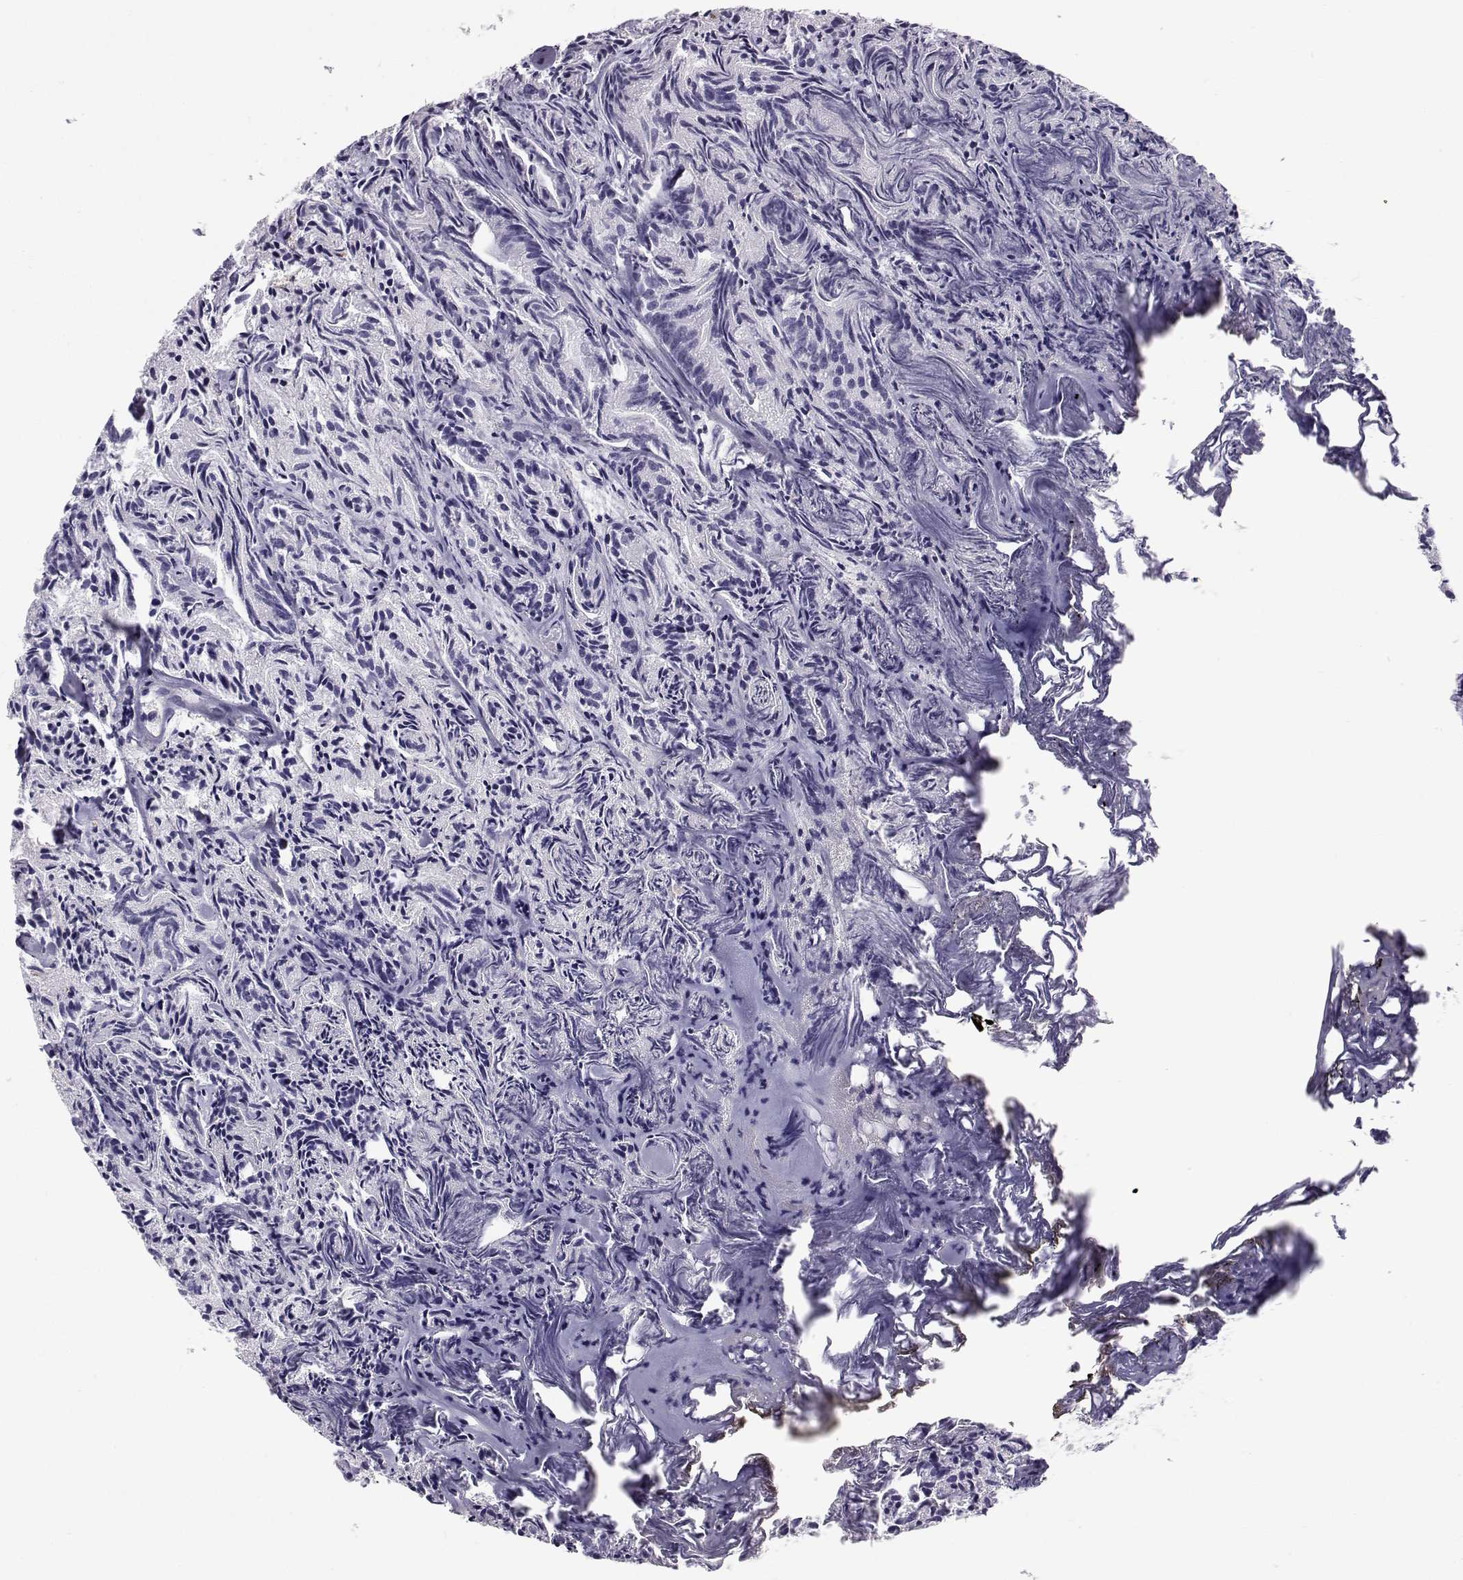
{"staining": {"intensity": "negative", "quantity": "none", "location": "none"}, "tissue": "prostate cancer", "cell_type": "Tumor cells", "image_type": "cancer", "snomed": [{"axis": "morphology", "description": "Adenocarcinoma, Medium grade"}, {"axis": "topography", "description": "Prostate"}], "caption": "Immunohistochemical staining of human prostate medium-grade adenocarcinoma exhibits no significant positivity in tumor cells.", "gene": "RNASE12", "patient": {"sex": "male", "age": 74}}